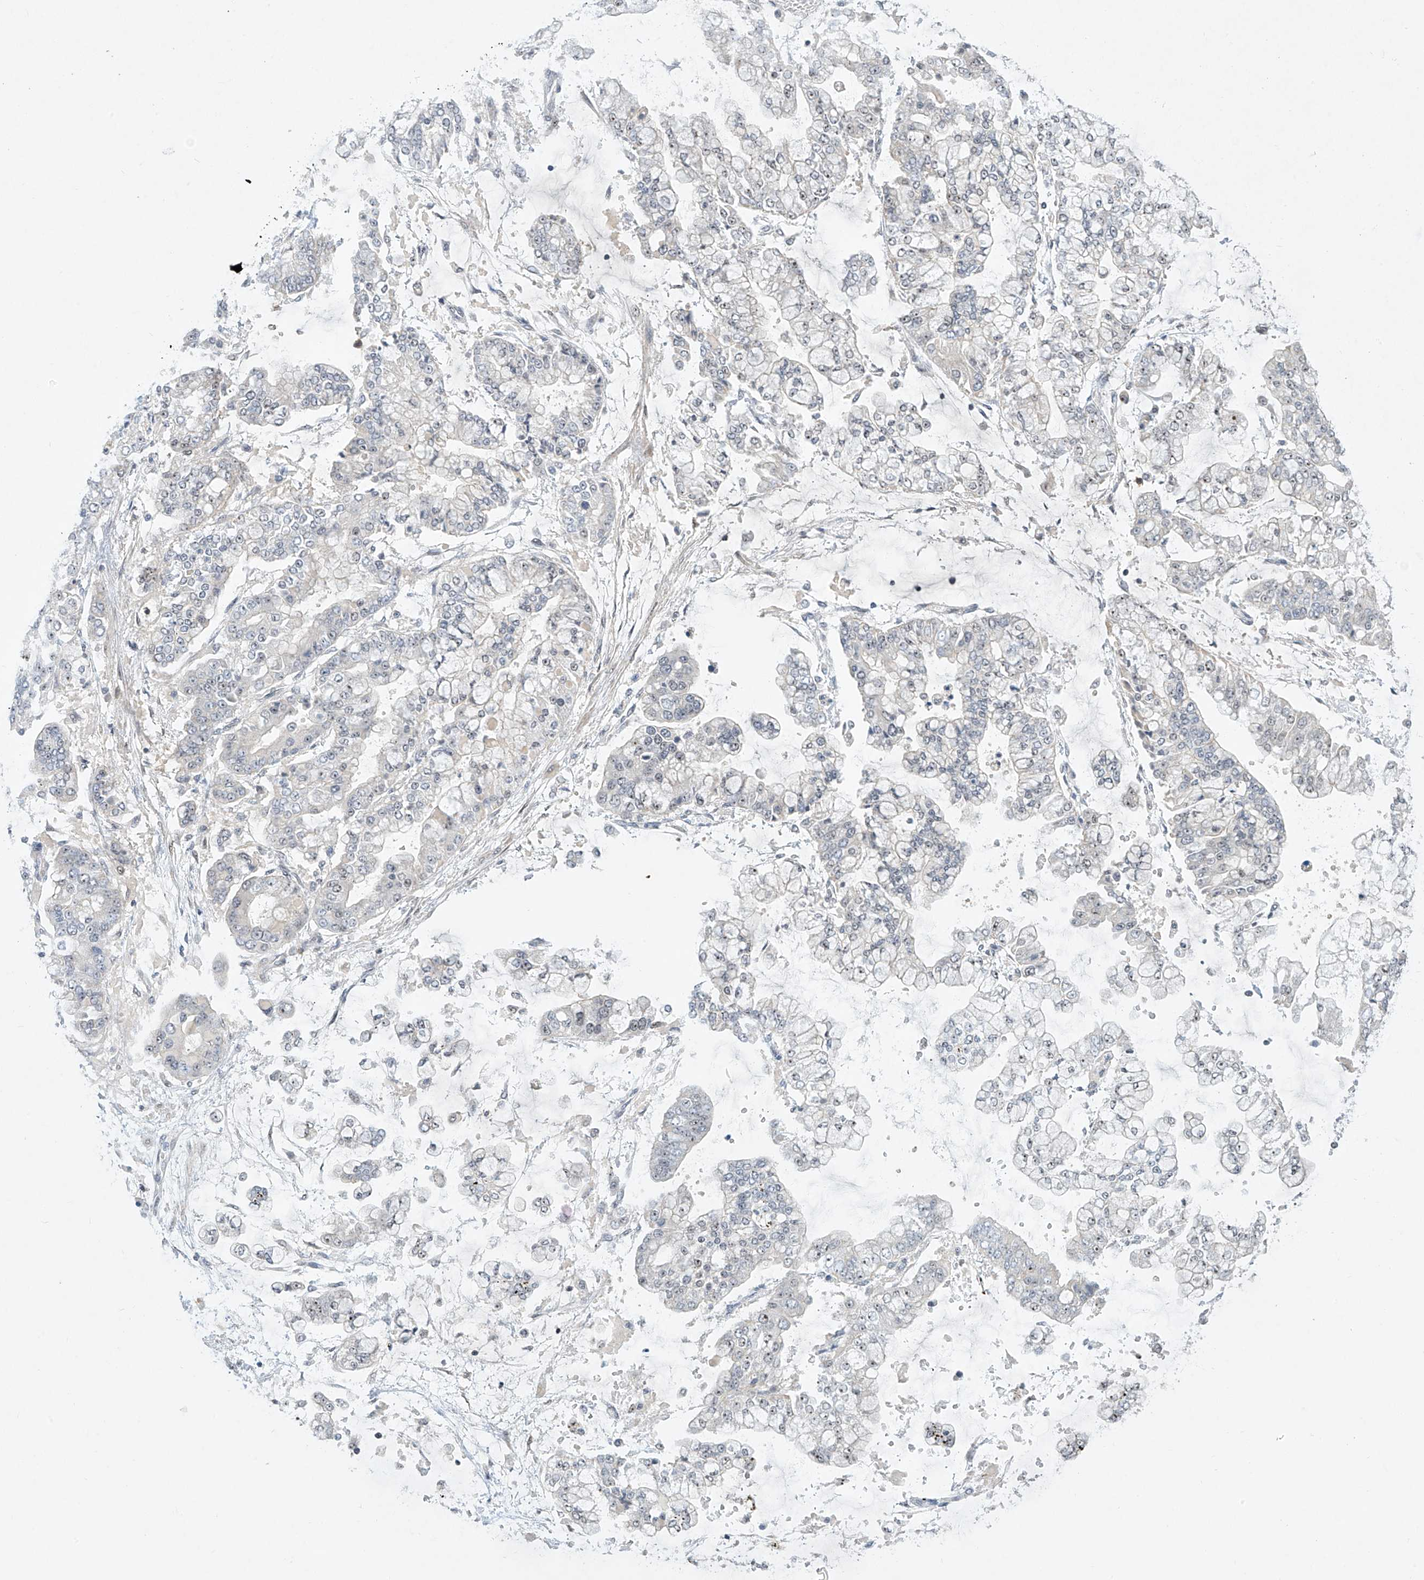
{"staining": {"intensity": "negative", "quantity": "none", "location": "none"}, "tissue": "stomach cancer", "cell_type": "Tumor cells", "image_type": "cancer", "snomed": [{"axis": "morphology", "description": "Normal tissue, NOS"}, {"axis": "morphology", "description": "Adenocarcinoma, NOS"}, {"axis": "topography", "description": "Stomach, upper"}, {"axis": "topography", "description": "Stomach"}], "caption": "Immunohistochemical staining of human stomach adenocarcinoma displays no significant expression in tumor cells. The staining is performed using DAB (3,3'-diaminobenzidine) brown chromogen with nuclei counter-stained in using hematoxylin.", "gene": "TASP1", "patient": {"sex": "male", "age": 76}}